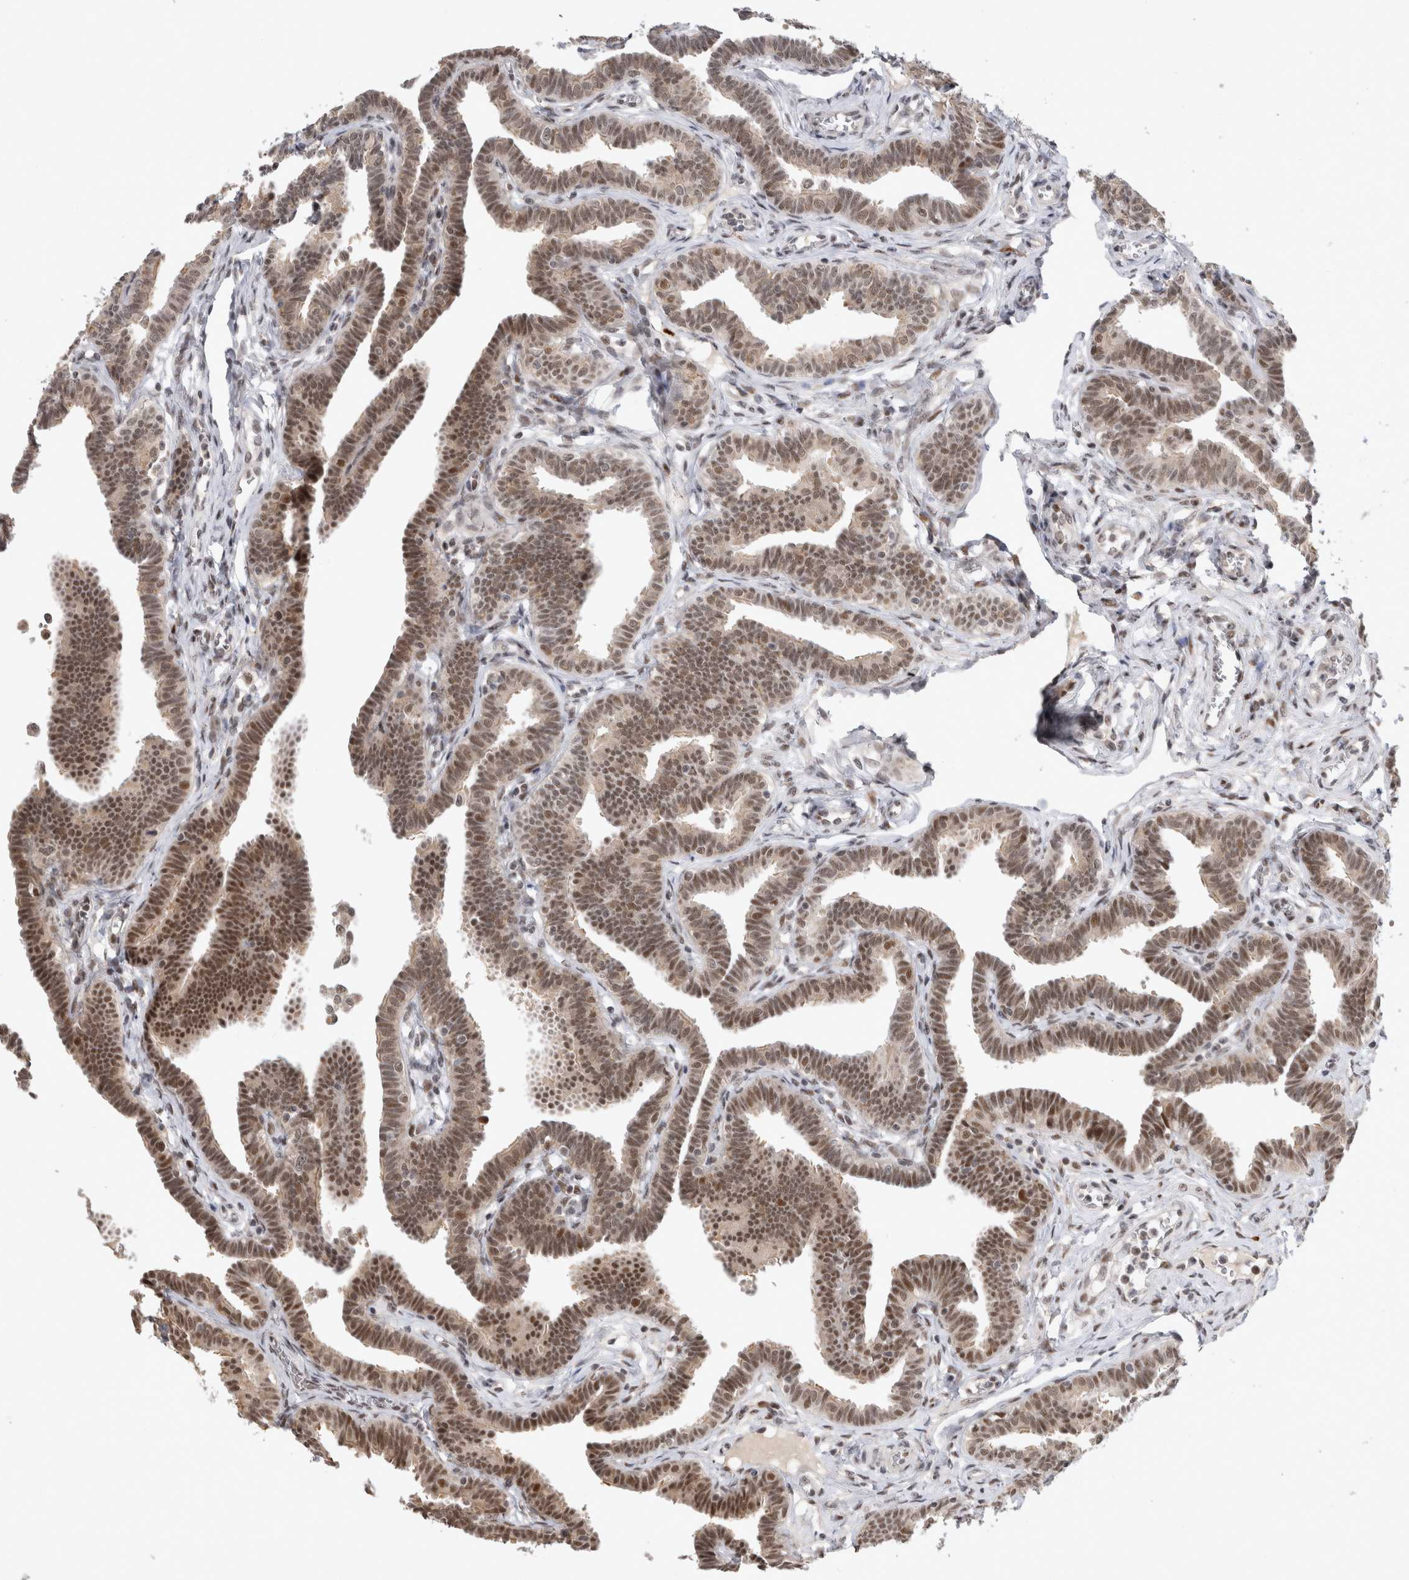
{"staining": {"intensity": "strong", "quantity": ">75%", "location": "nuclear"}, "tissue": "fallopian tube", "cell_type": "Glandular cells", "image_type": "normal", "snomed": [{"axis": "morphology", "description": "Normal tissue, NOS"}, {"axis": "topography", "description": "Fallopian tube"}, {"axis": "topography", "description": "Ovary"}], "caption": "Immunohistochemistry of normal human fallopian tube reveals high levels of strong nuclear staining in about >75% of glandular cells.", "gene": "HESX1", "patient": {"sex": "female", "age": 23}}